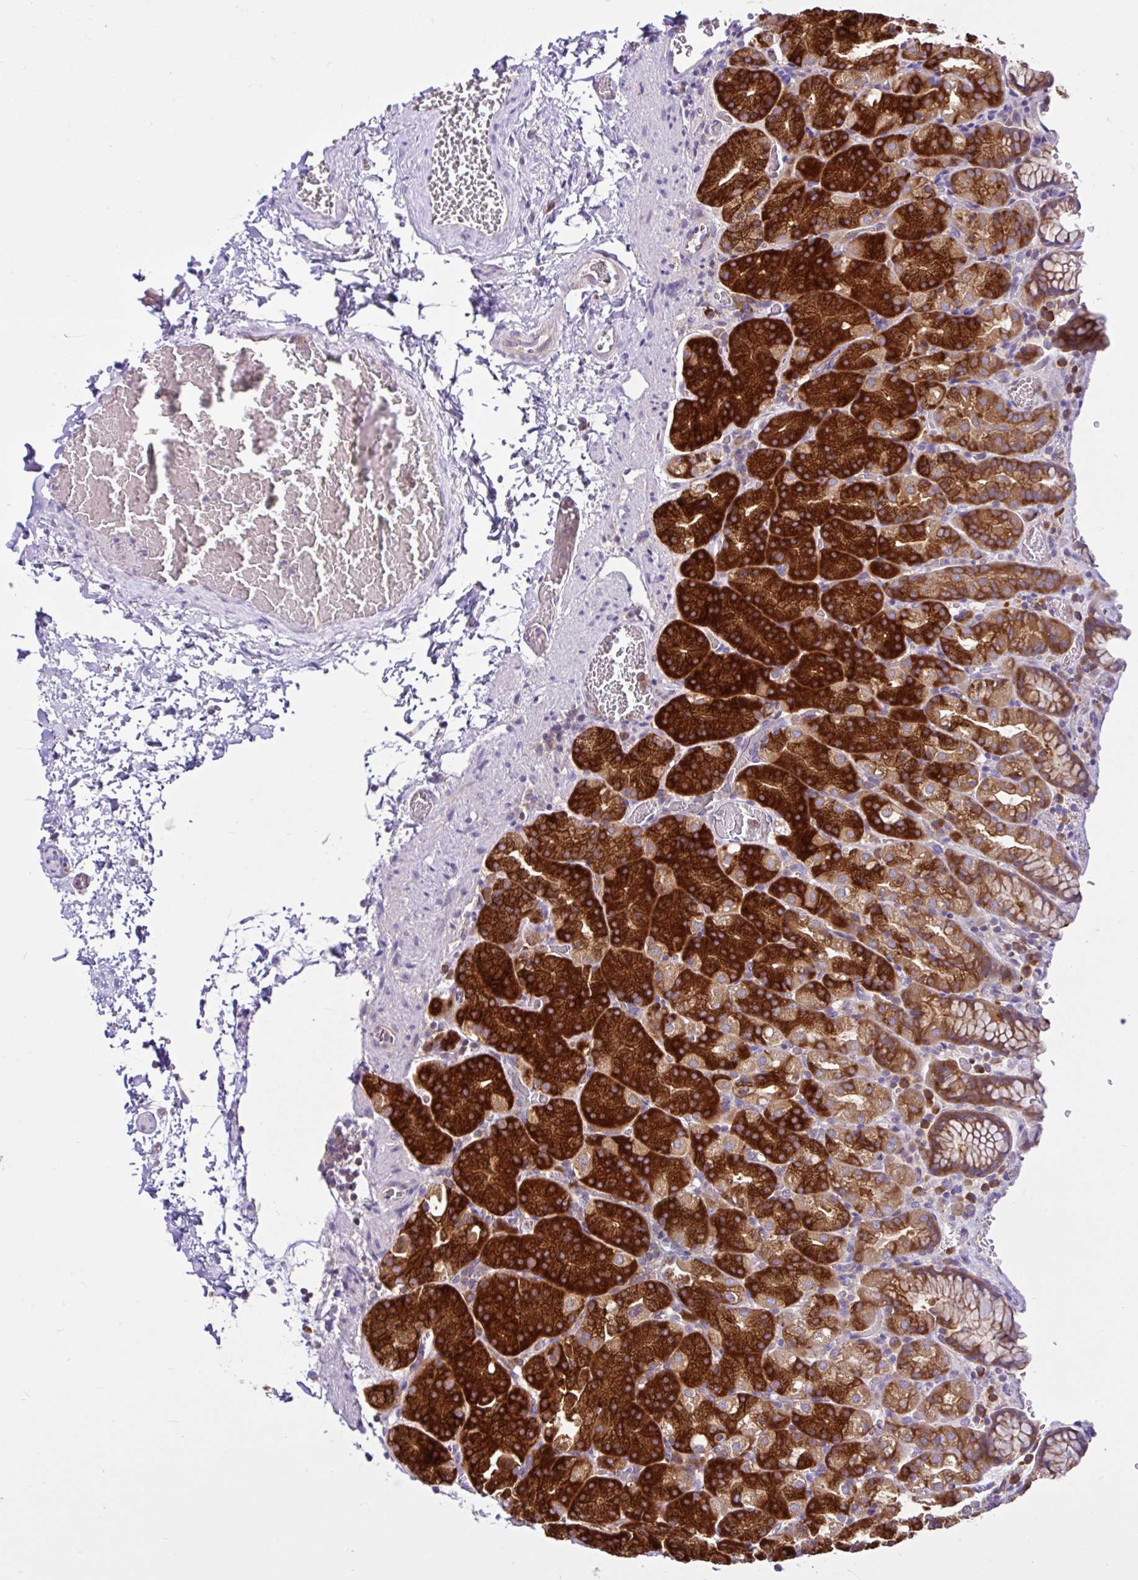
{"staining": {"intensity": "strong", "quantity": "25%-75%", "location": "cytoplasmic/membranous"}, "tissue": "stomach", "cell_type": "Glandular cells", "image_type": "normal", "snomed": [{"axis": "morphology", "description": "Normal tissue, NOS"}, {"axis": "topography", "description": "Stomach, upper"}], "caption": "This histopathology image demonstrates unremarkable stomach stained with immunohistochemistry to label a protein in brown. The cytoplasmic/membranous of glandular cells show strong positivity for the protein. Nuclei are counter-stained blue.", "gene": "LARS1", "patient": {"sex": "female", "age": 81}}